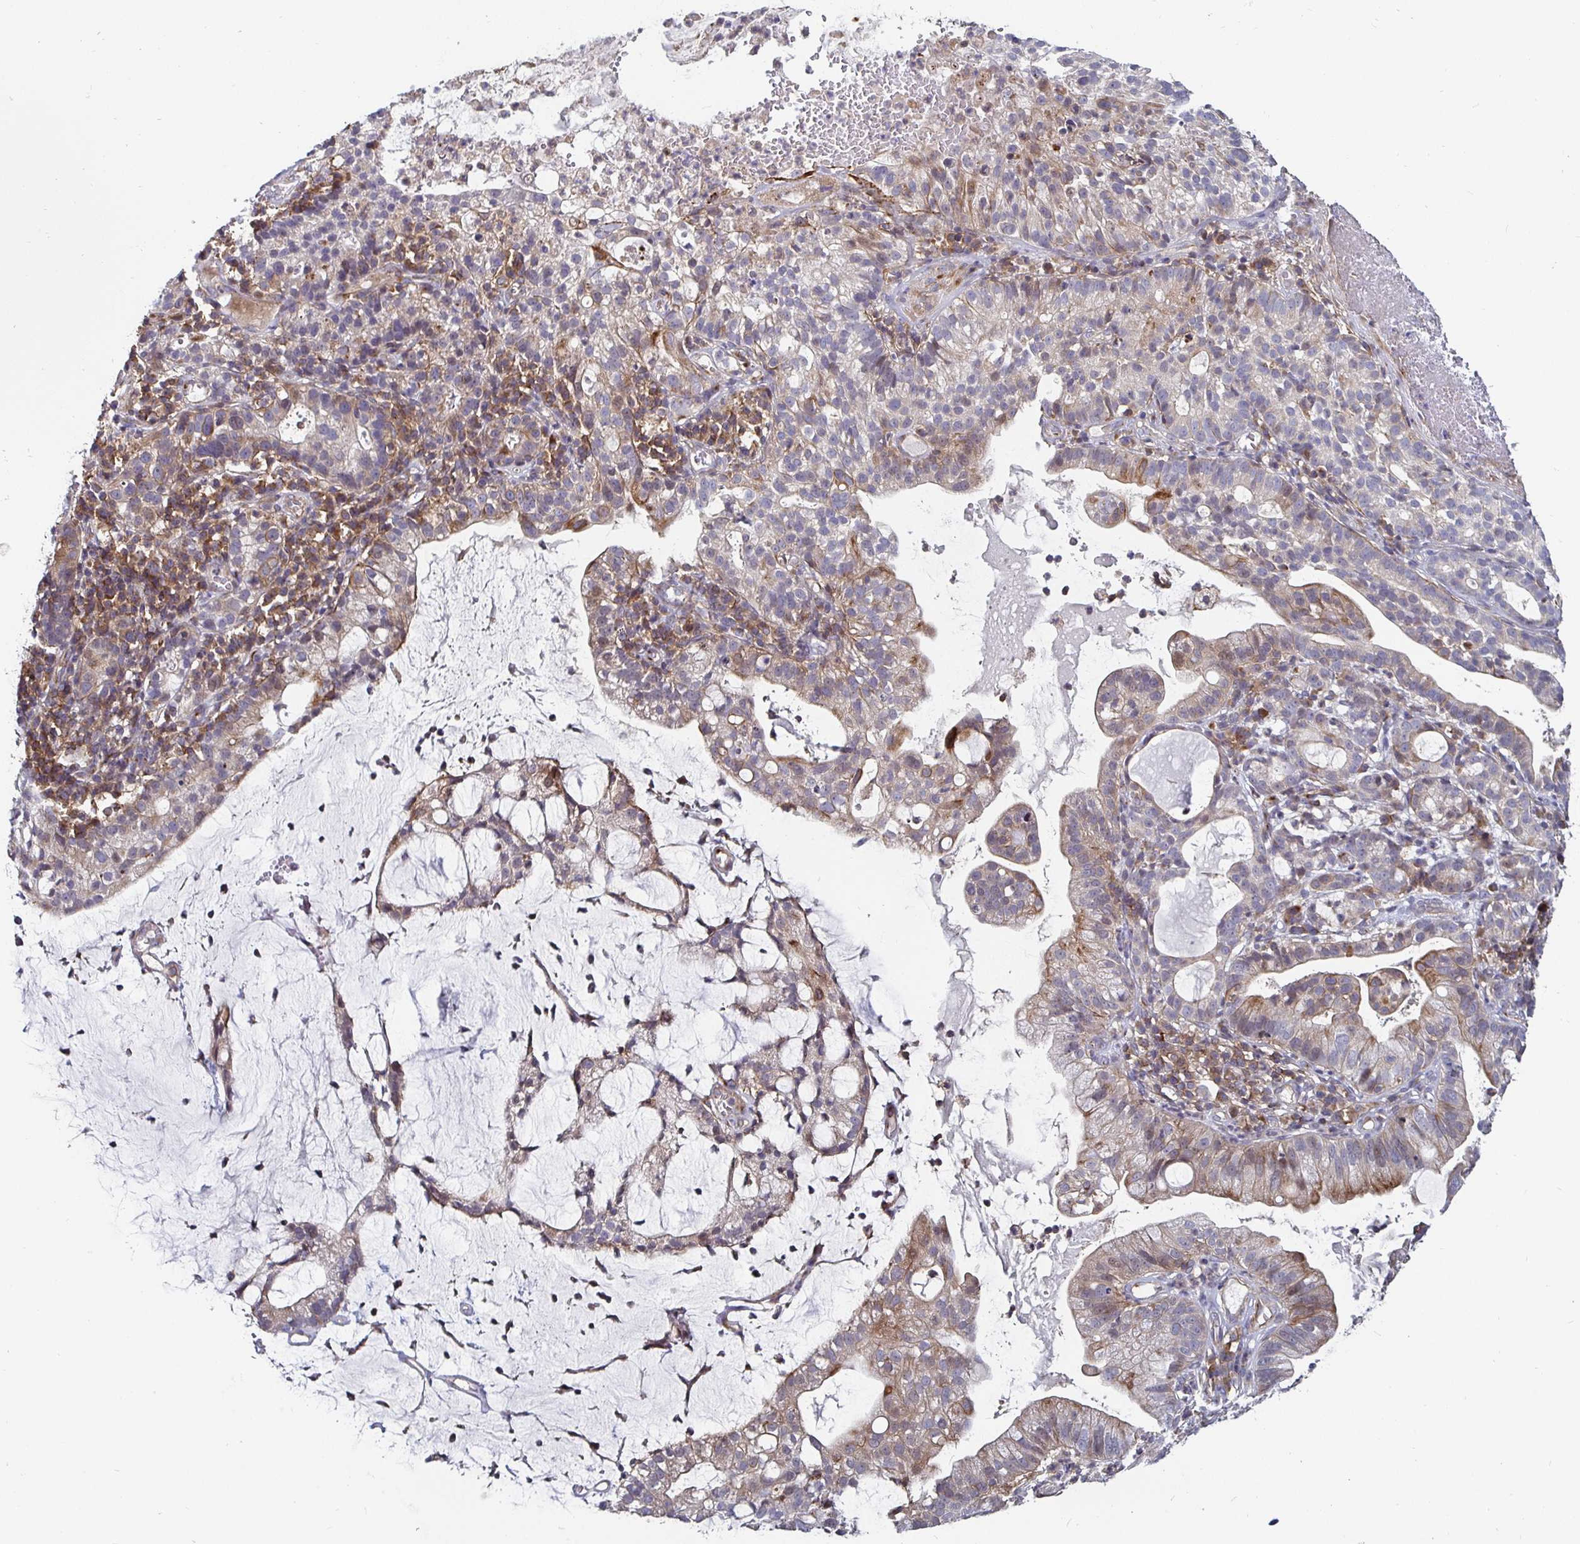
{"staining": {"intensity": "weak", "quantity": "25%-75%", "location": "cytoplasmic/membranous"}, "tissue": "cervical cancer", "cell_type": "Tumor cells", "image_type": "cancer", "snomed": [{"axis": "morphology", "description": "Adenocarcinoma, NOS"}, {"axis": "topography", "description": "Cervix"}], "caption": "The micrograph reveals staining of adenocarcinoma (cervical), revealing weak cytoplasmic/membranous protein staining (brown color) within tumor cells.", "gene": "GJA4", "patient": {"sex": "female", "age": 41}}